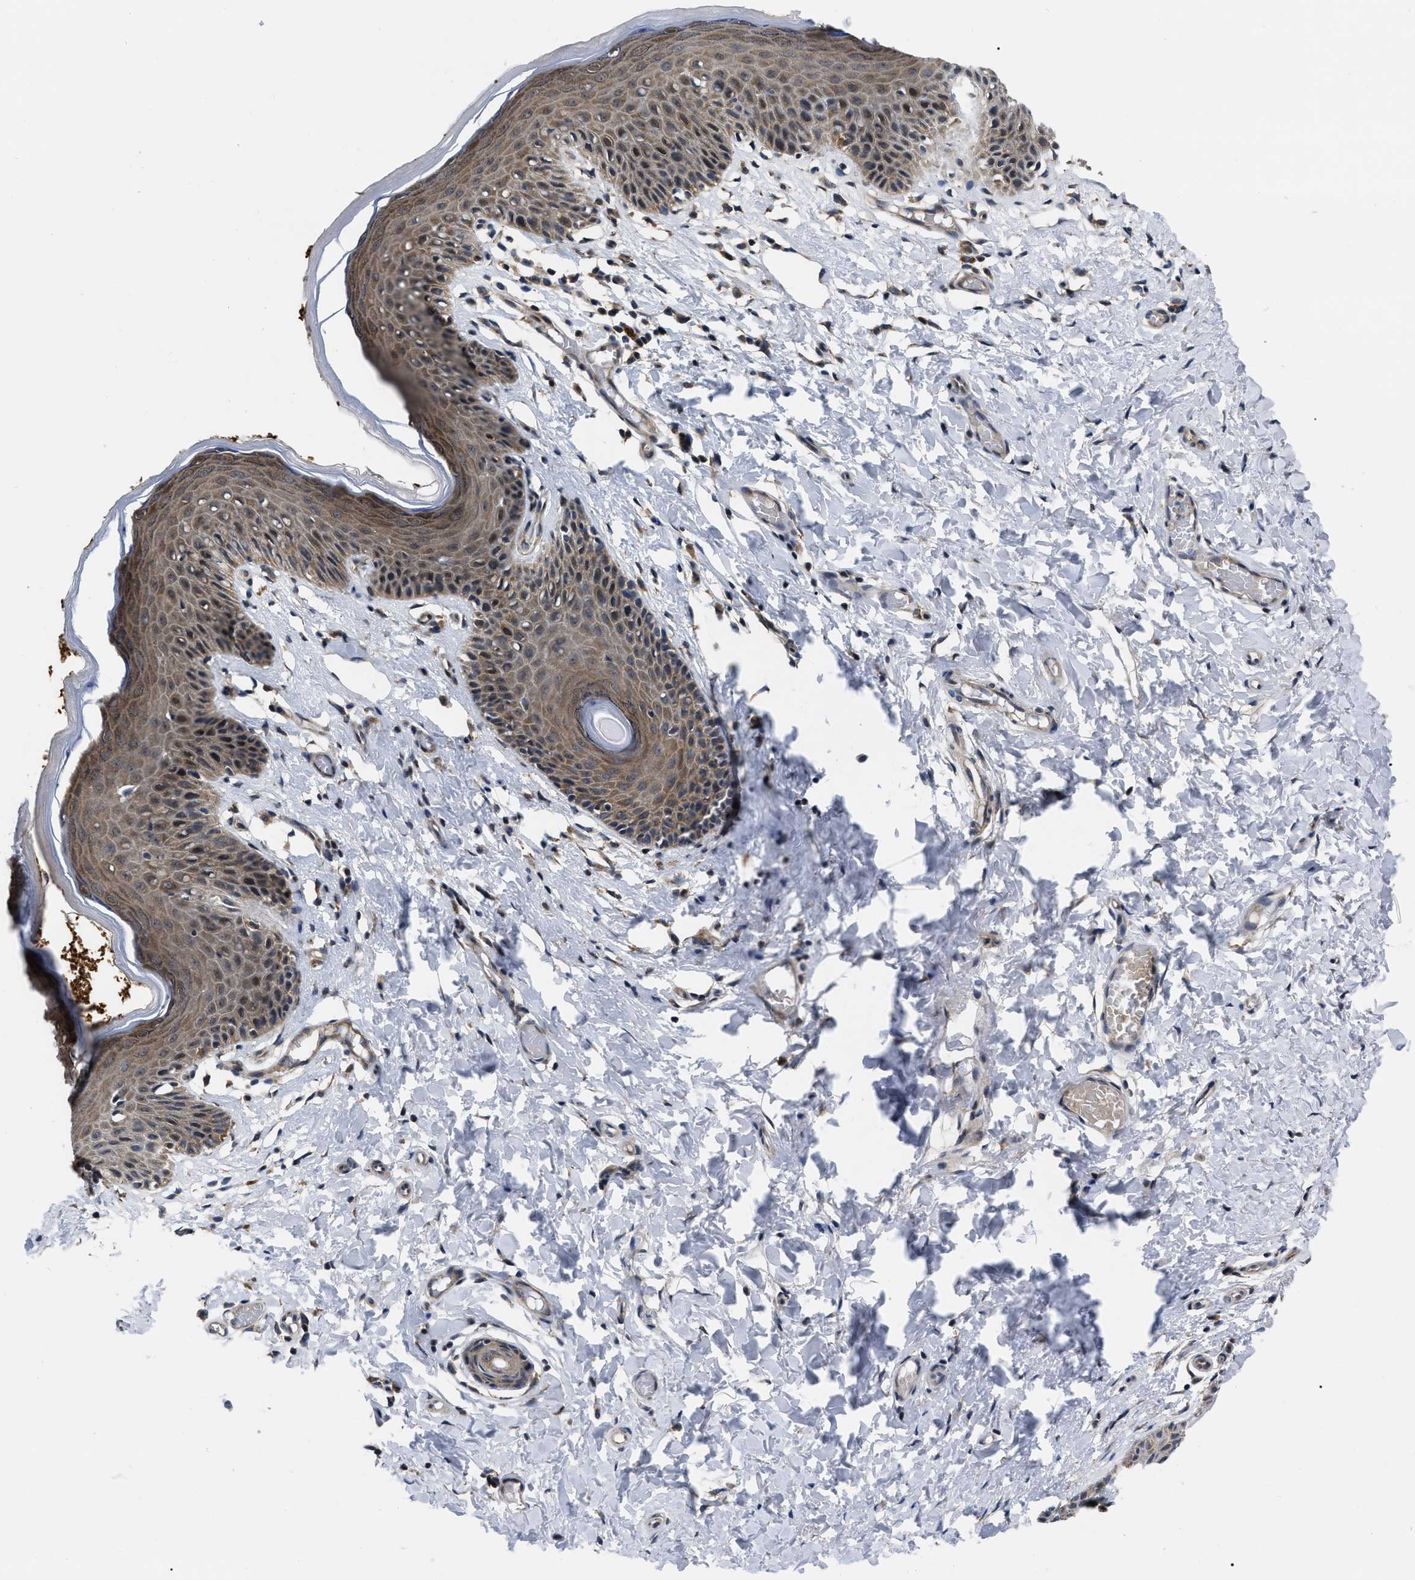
{"staining": {"intensity": "strong", "quantity": ">75%", "location": "cytoplasmic/membranous"}, "tissue": "skin", "cell_type": "Epidermal cells", "image_type": "normal", "snomed": [{"axis": "morphology", "description": "Normal tissue, NOS"}, {"axis": "topography", "description": "Vulva"}], "caption": "Epidermal cells demonstrate high levels of strong cytoplasmic/membranous staining in about >75% of cells in unremarkable skin.", "gene": "GET4", "patient": {"sex": "female", "age": 66}}